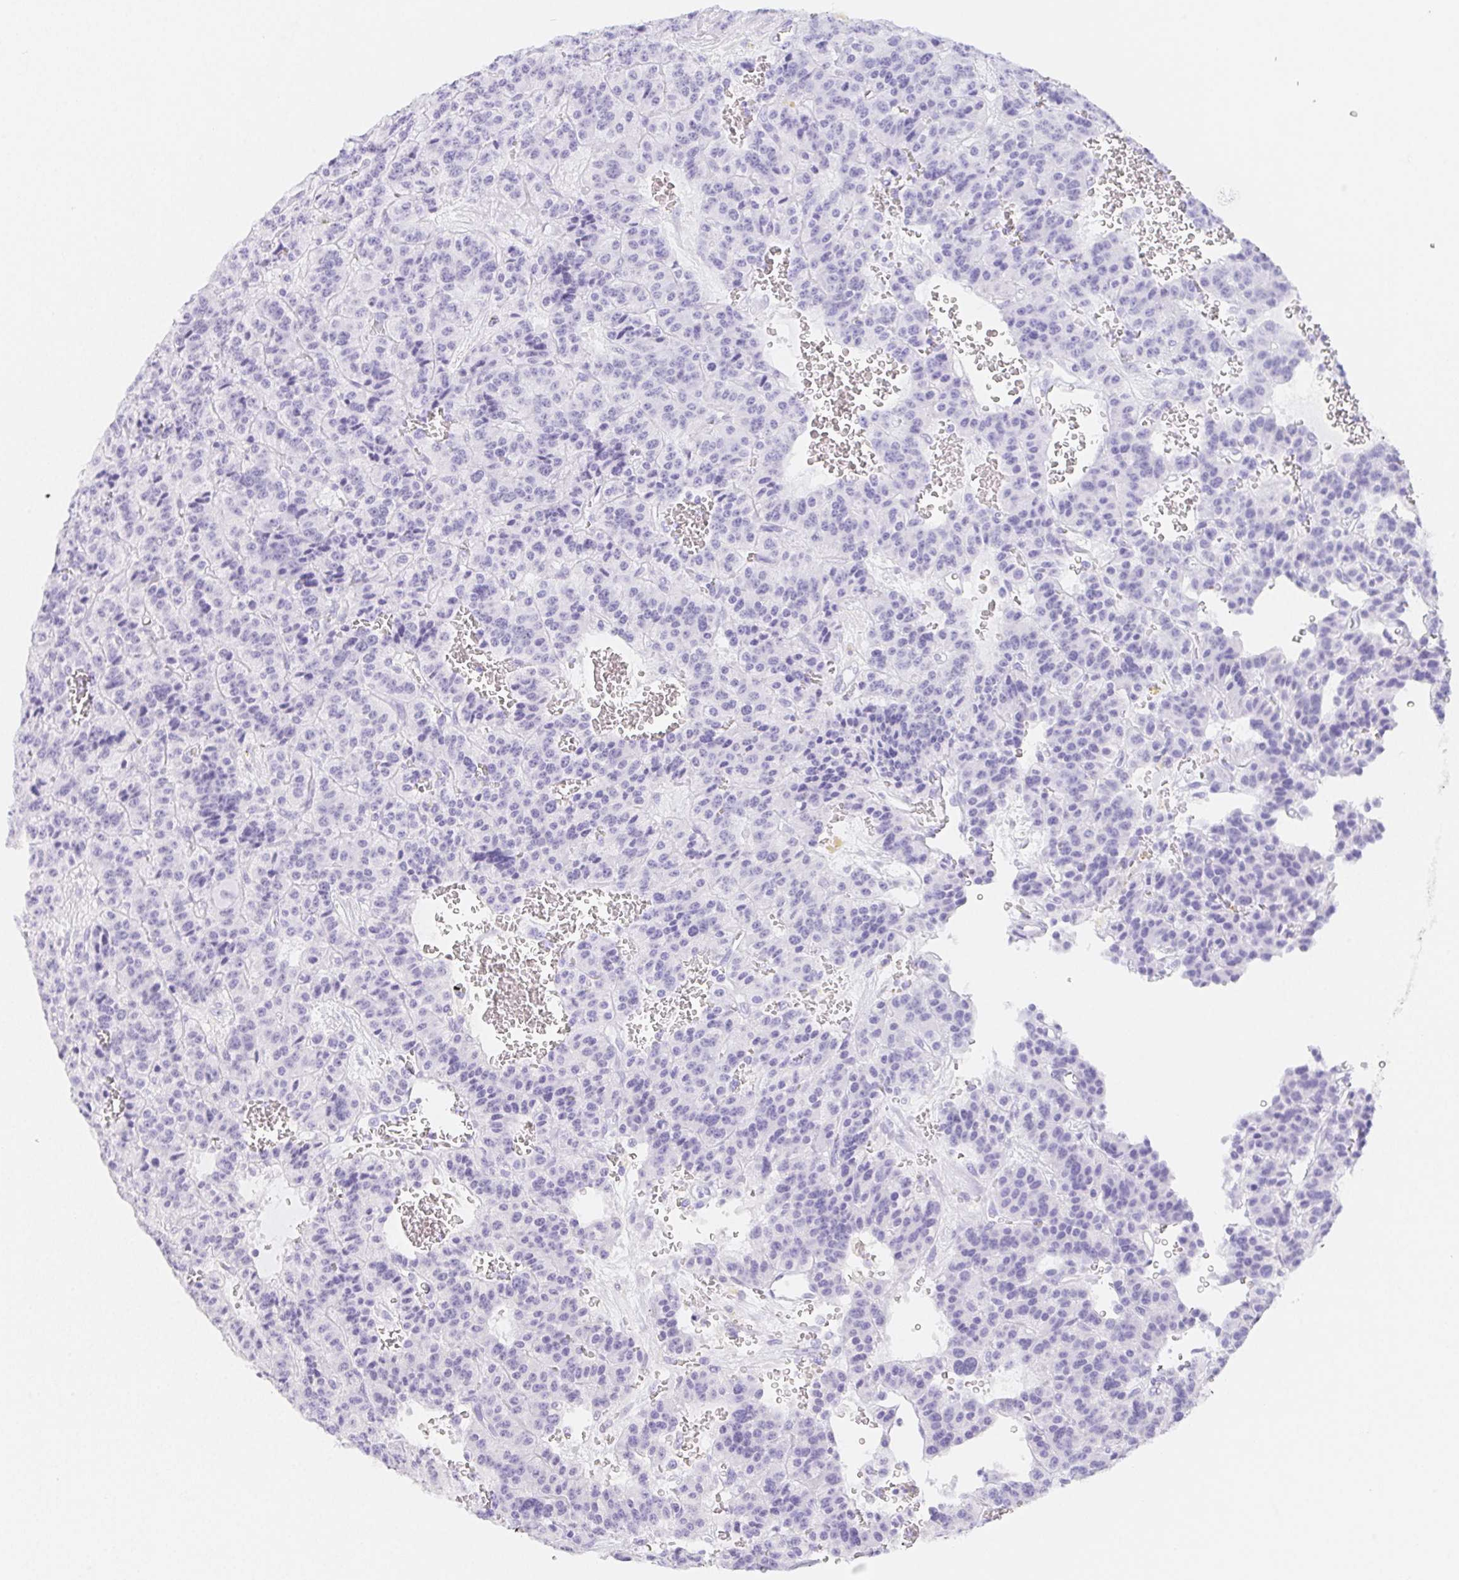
{"staining": {"intensity": "negative", "quantity": "none", "location": "none"}, "tissue": "carcinoid", "cell_type": "Tumor cells", "image_type": "cancer", "snomed": [{"axis": "morphology", "description": "Carcinoid, malignant, NOS"}, {"axis": "topography", "description": "Lung"}], "caption": "The micrograph displays no staining of tumor cells in carcinoid. (Immunohistochemistry (ihc), brightfield microscopy, high magnification).", "gene": "ZBBX", "patient": {"sex": "female", "age": 71}}